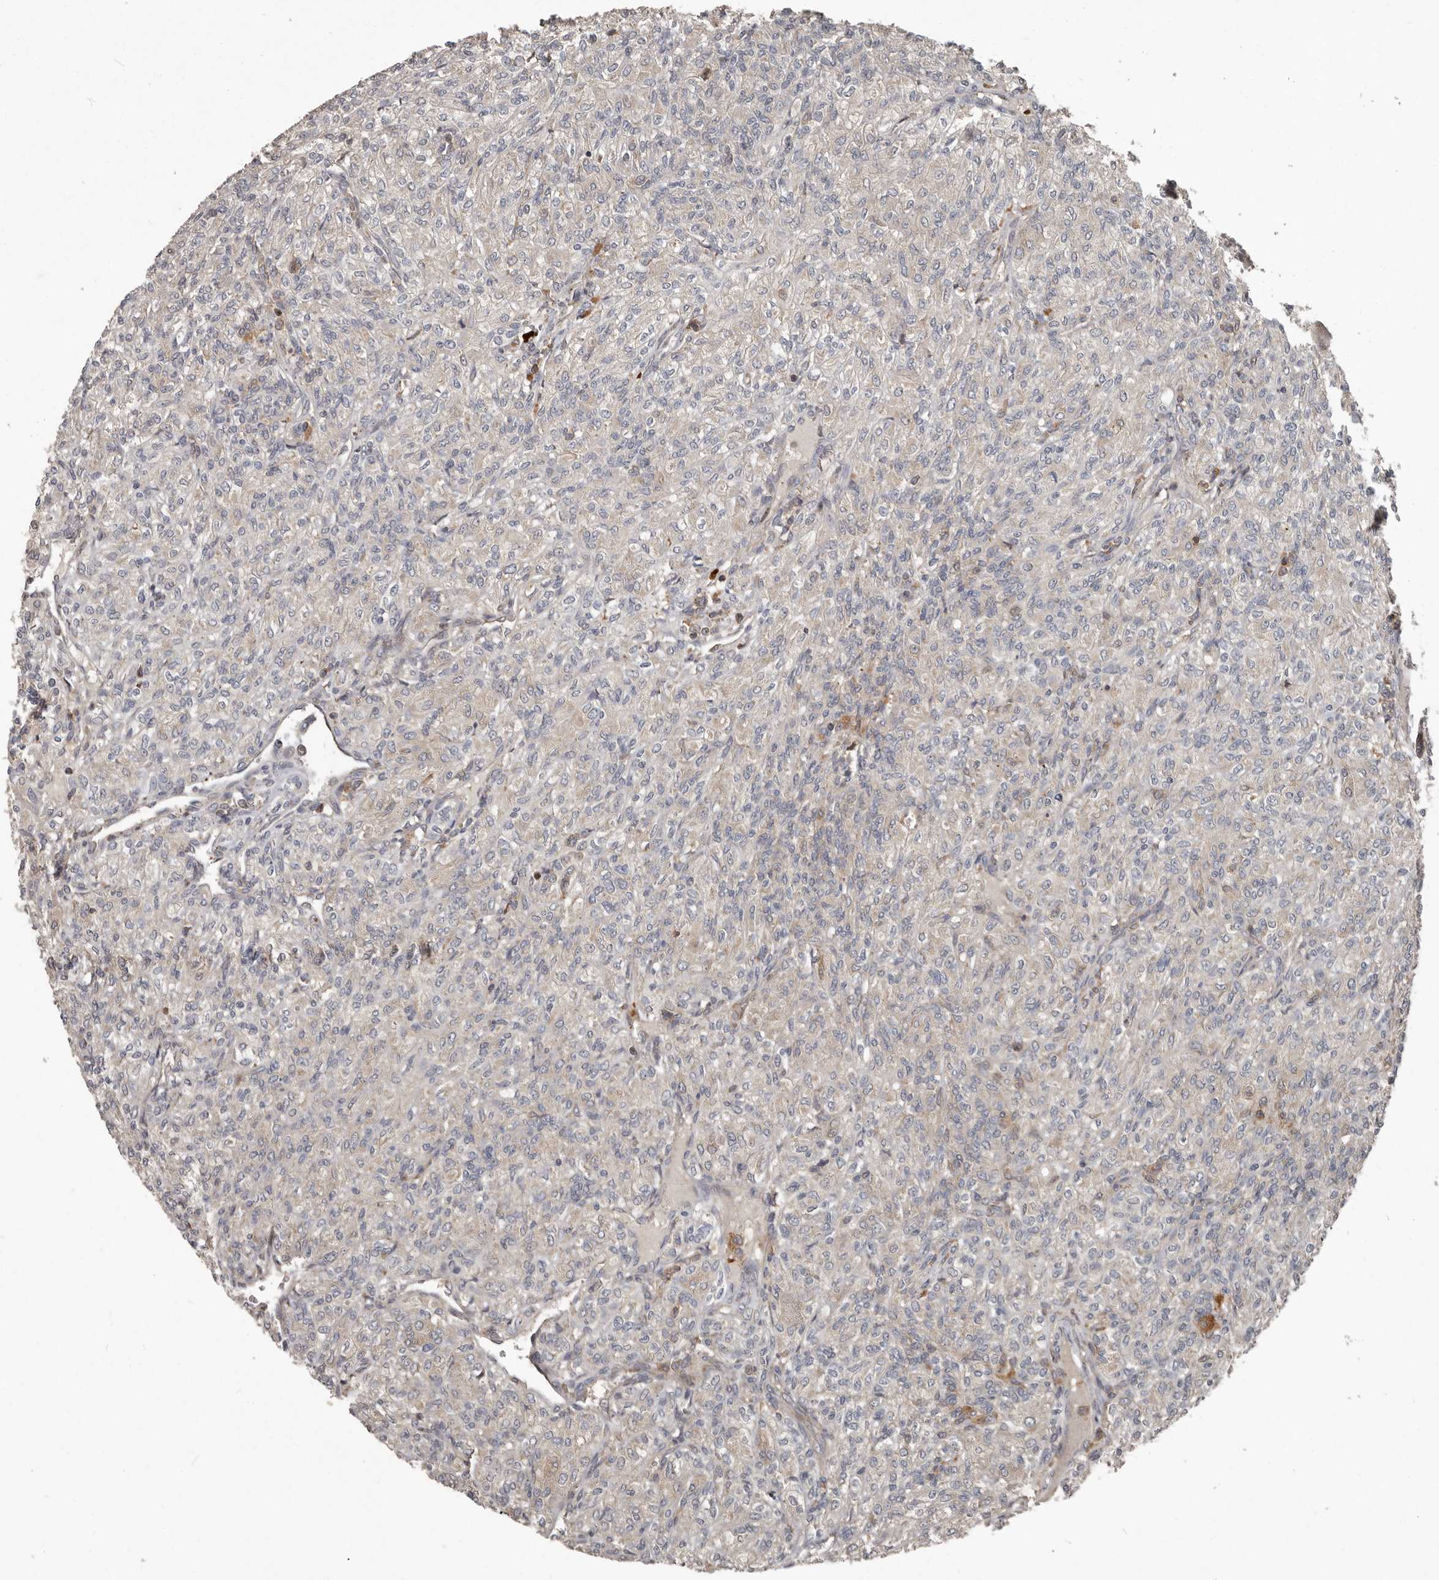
{"staining": {"intensity": "negative", "quantity": "none", "location": "none"}, "tissue": "renal cancer", "cell_type": "Tumor cells", "image_type": "cancer", "snomed": [{"axis": "morphology", "description": "Adenocarcinoma, NOS"}, {"axis": "topography", "description": "Kidney"}], "caption": "There is no significant positivity in tumor cells of renal adenocarcinoma.", "gene": "FBXO31", "patient": {"sex": "male", "age": 77}}